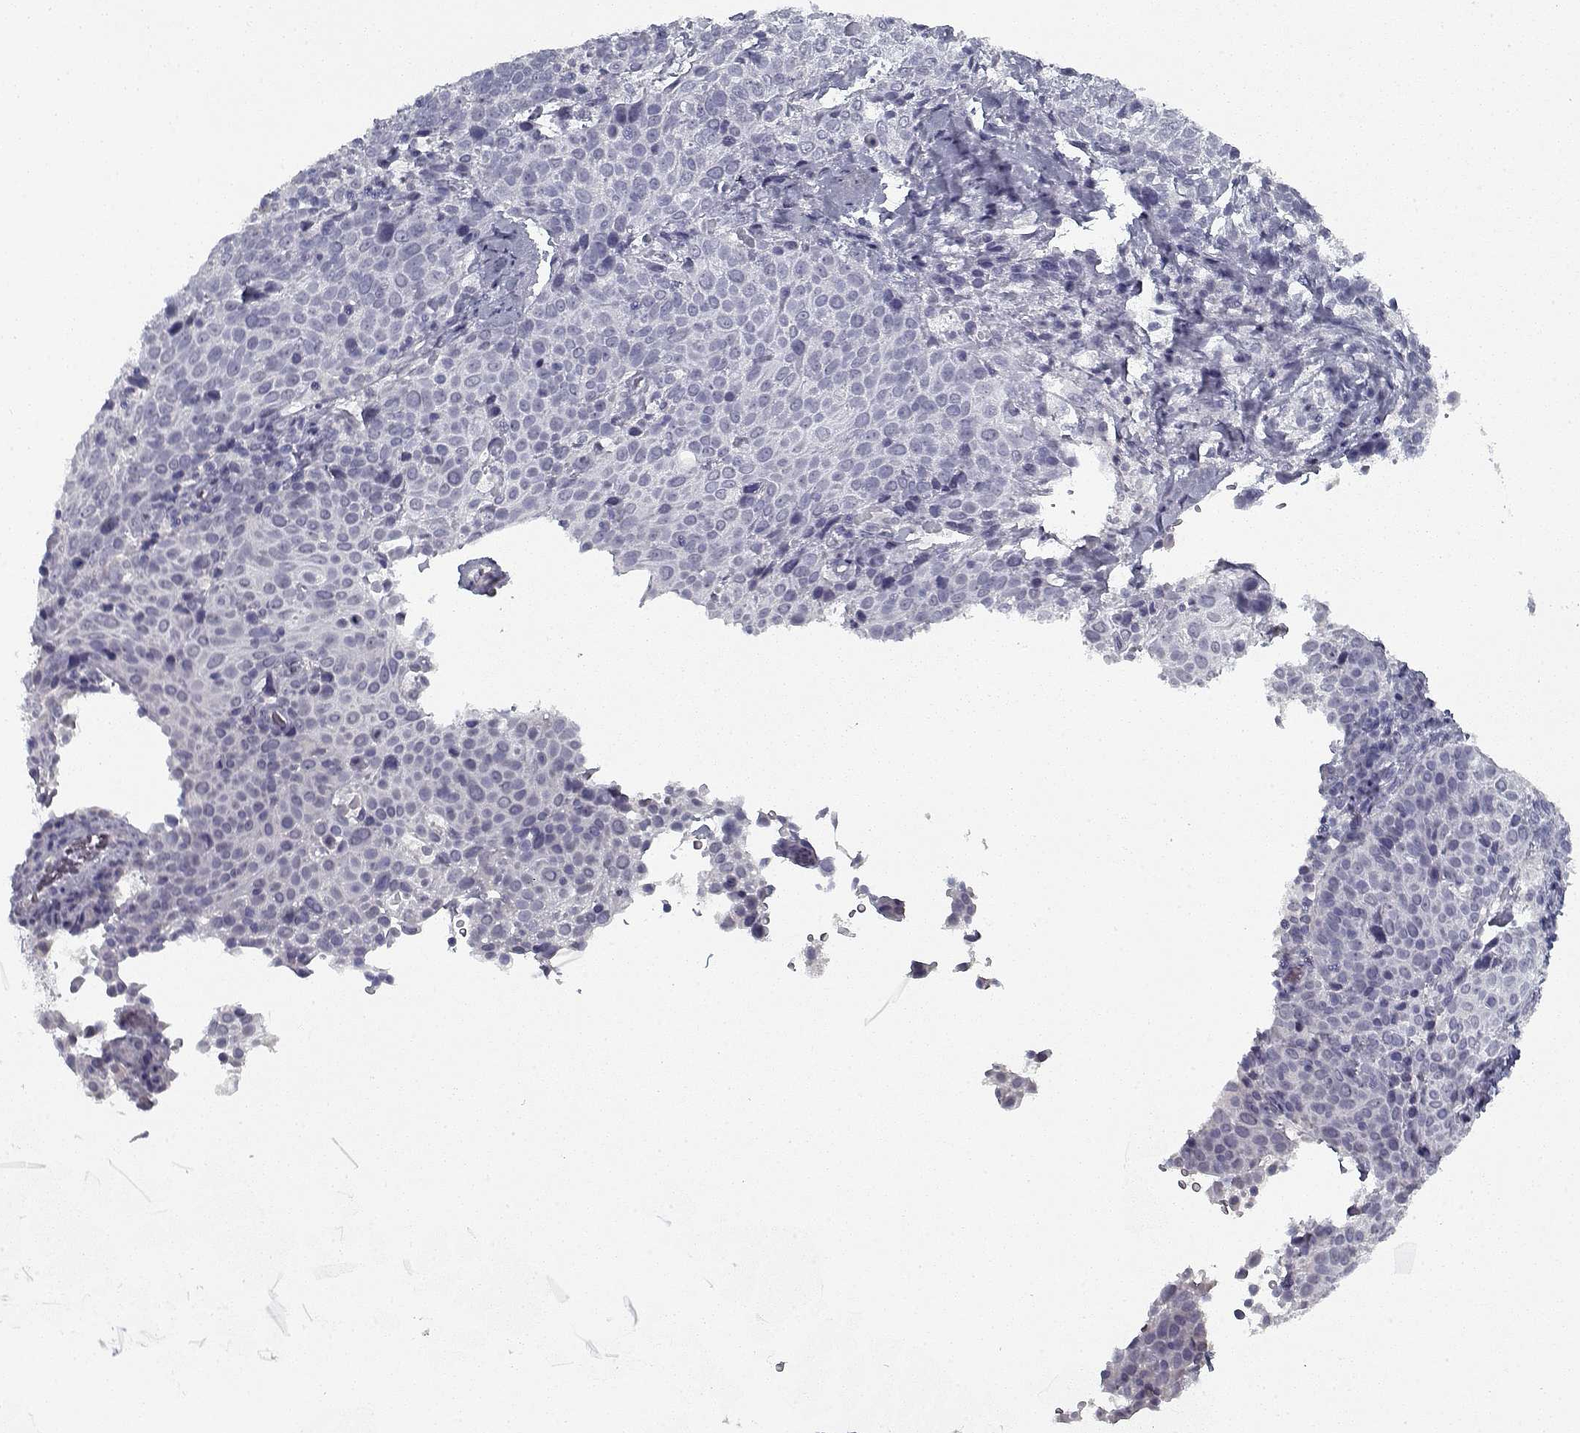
{"staining": {"intensity": "negative", "quantity": "none", "location": "none"}, "tissue": "cervical cancer", "cell_type": "Tumor cells", "image_type": "cancer", "snomed": [{"axis": "morphology", "description": "Squamous cell carcinoma, NOS"}, {"axis": "topography", "description": "Cervix"}], "caption": "This is a image of IHC staining of cervical cancer (squamous cell carcinoma), which shows no positivity in tumor cells. The staining was performed using DAB to visualize the protein expression in brown, while the nuclei were stained in blue with hematoxylin (Magnification: 20x).", "gene": "RNF32", "patient": {"sex": "female", "age": 61}}